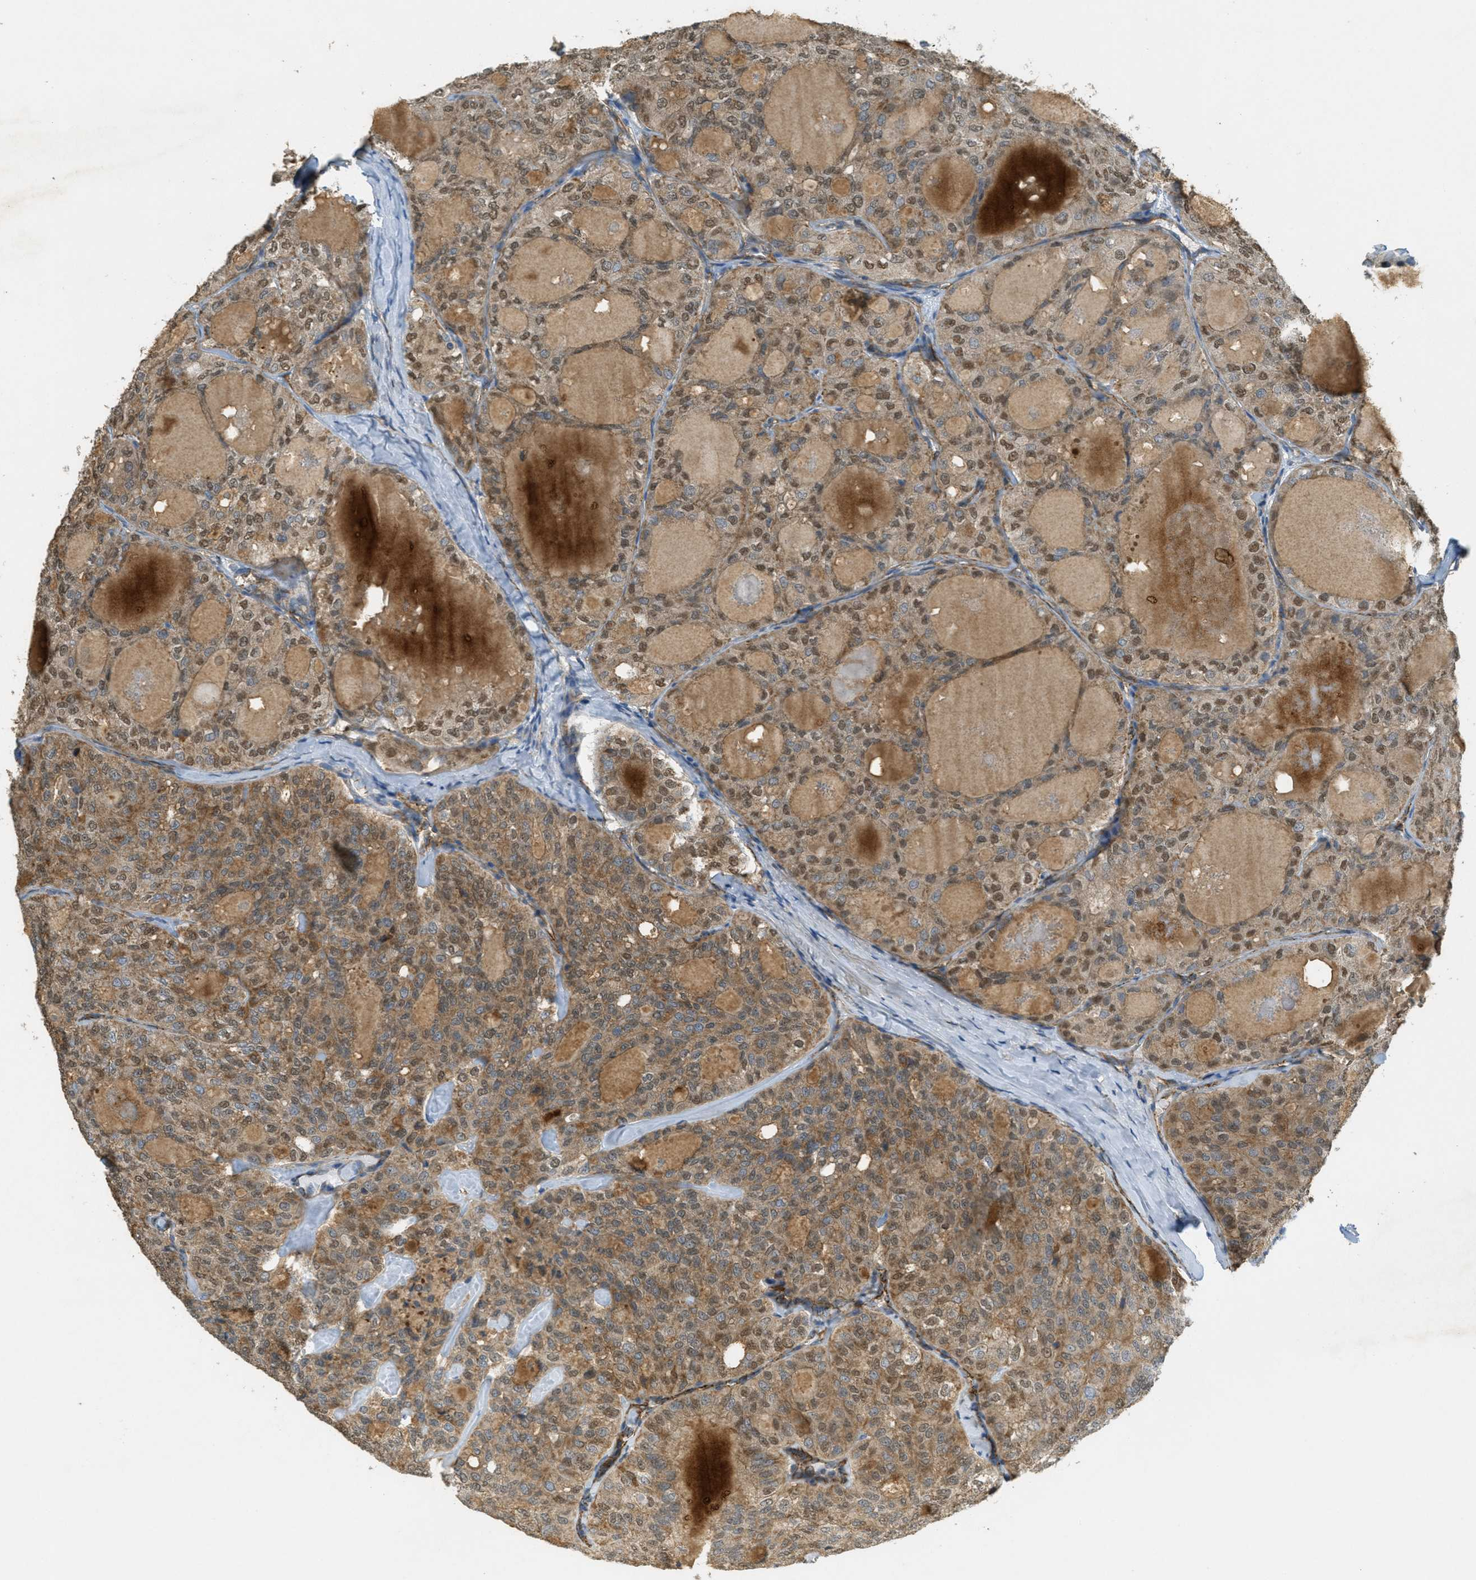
{"staining": {"intensity": "moderate", "quantity": ">75%", "location": "cytoplasmic/membranous"}, "tissue": "thyroid cancer", "cell_type": "Tumor cells", "image_type": "cancer", "snomed": [{"axis": "morphology", "description": "Follicular adenoma carcinoma, NOS"}, {"axis": "topography", "description": "Thyroid gland"}], "caption": "Tumor cells exhibit medium levels of moderate cytoplasmic/membranous expression in approximately >75% of cells in human thyroid cancer. Using DAB (brown) and hematoxylin (blue) stains, captured at high magnification using brightfield microscopy.", "gene": "JCAD", "patient": {"sex": "male", "age": 75}}